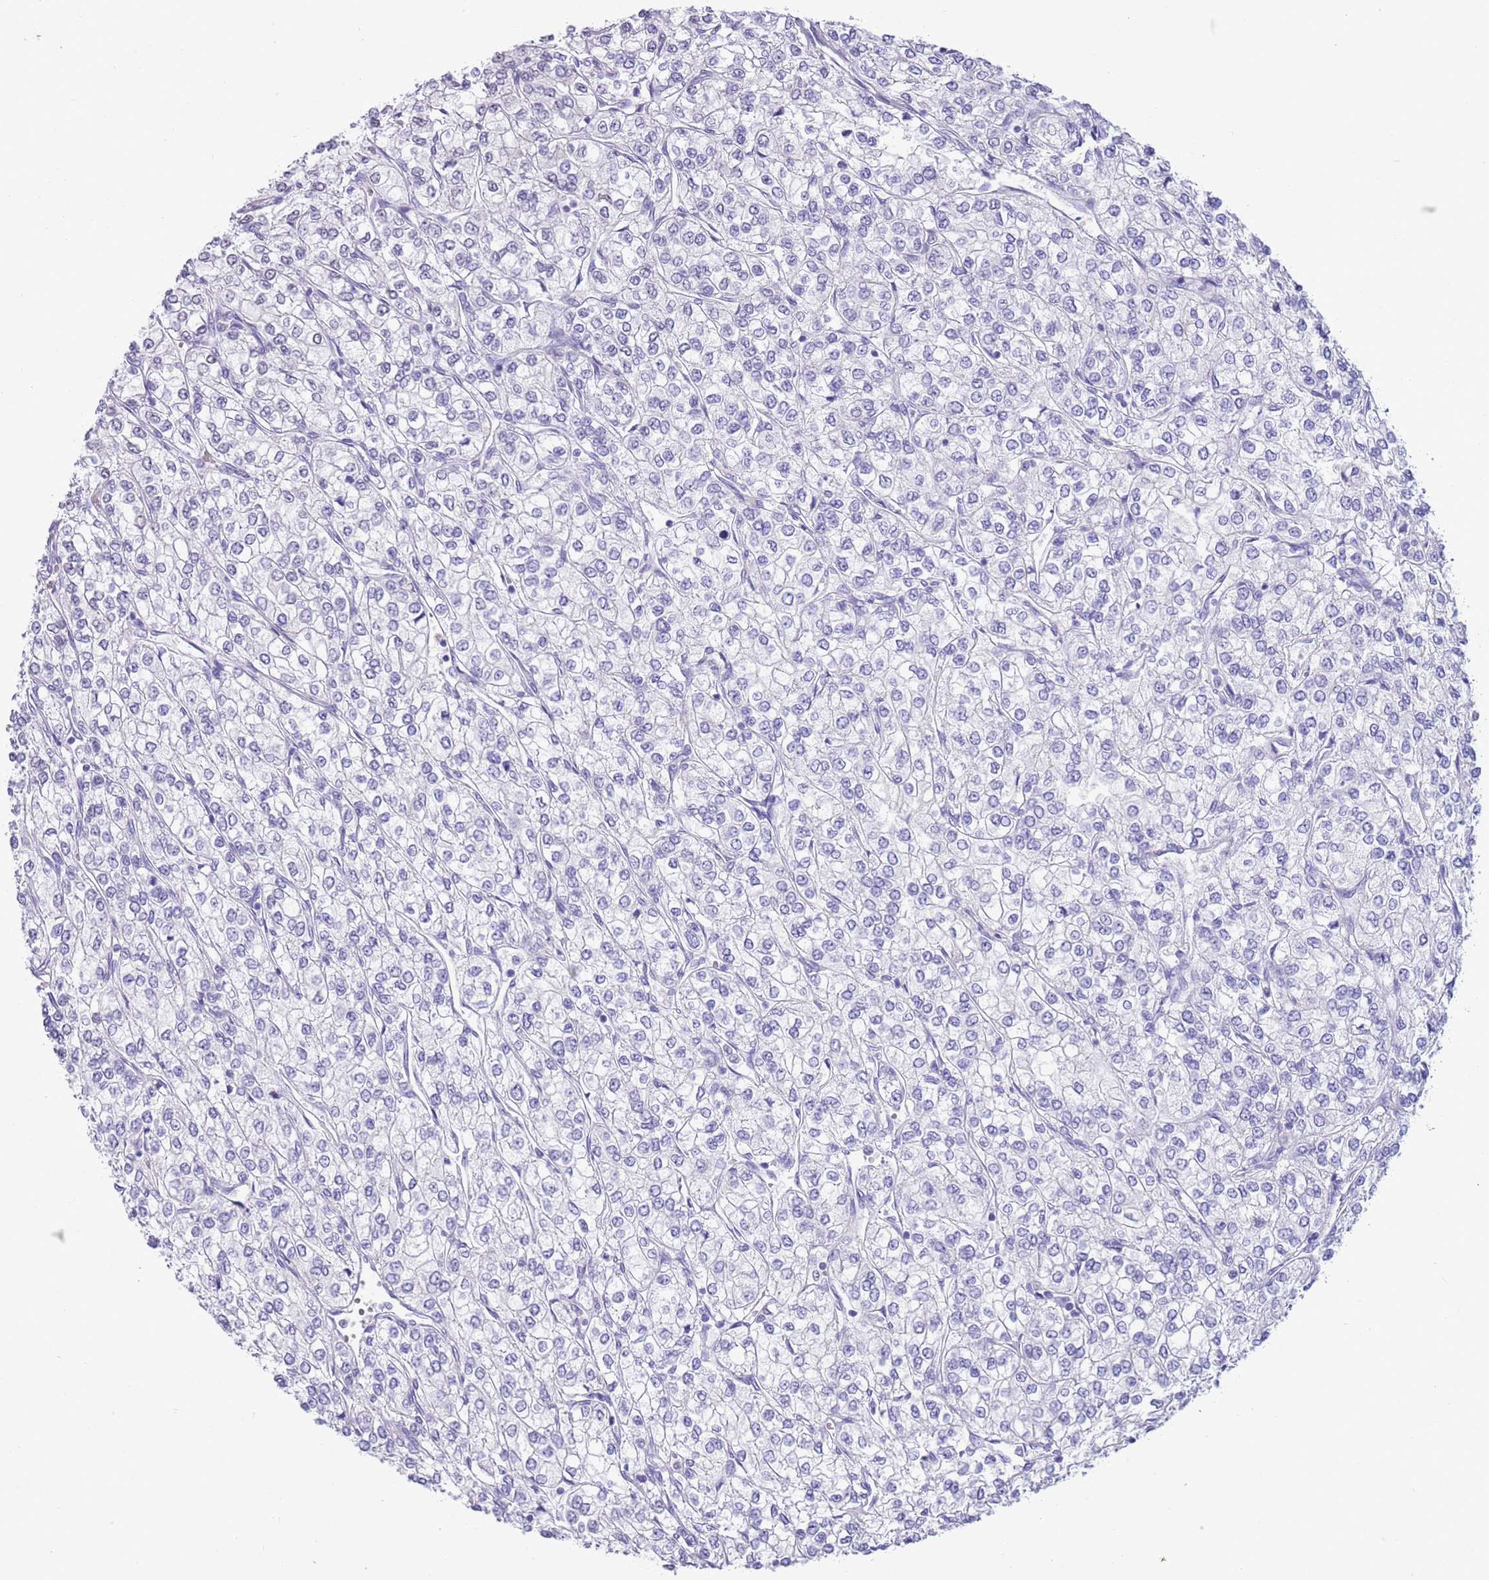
{"staining": {"intensity": "negative", "quantity": "none", "location": "none"}, "tissue": "renal cancer", "cell_type": "Tumor cells", "image_type": "cancer", "snomed": [{"axis": "morphology", "description": "Adenocarcinoma, NOS"}, {"axis": "topography", "description": "Kidney"}], "caption": "Renal adenocarcinoma was stained to show a protein in brown. There is no significant staining in tumor cells. (DAB (3,3'-diaminobenzidine) immunohistochemistry (IHC), high magnification).", "gene": "PPP1R17", "patient": {"sex": "male", "age": 80}}